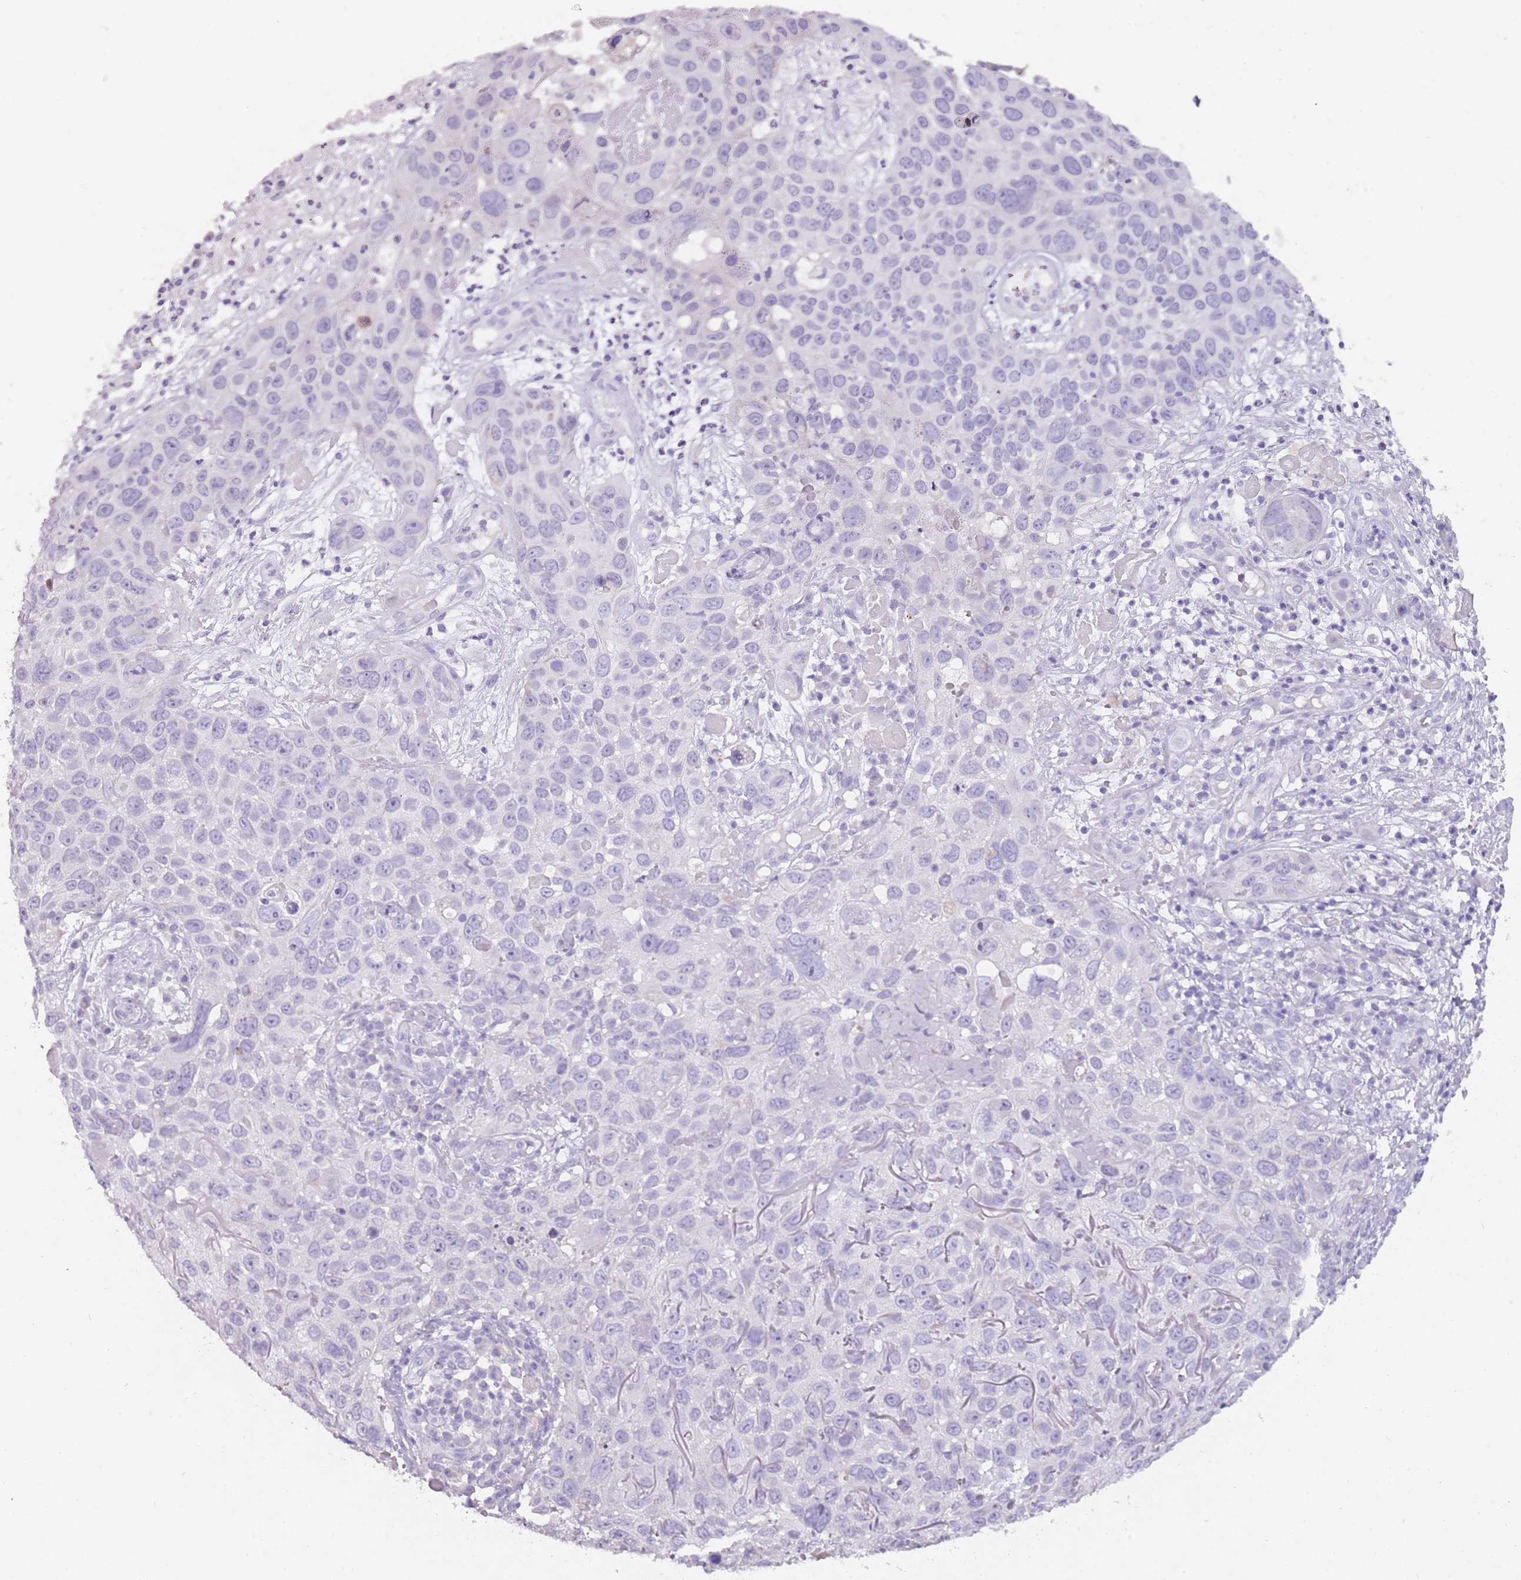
{"staining": {"intensity": "negative", "quantity": "none", "location": "none"}, "tissue": "skin cancer", "cell_type": "Tumor cells", "image_type": "cancer", "snomed": [{"axis": "morphology", "description": "Squamous cell carcinoma in situ, NOS"}, {"axis": "morphology", "description": "Squamous cell carcinoma, NOS"}, {"axis": "topography", "description": "Skin"}], "caption": "There is no significant staining in tumor cells of squamous cell carcinoma in situ (skin). (Immunohistochemistry (ihc), brightfield microscopy, high magnification).", "gene": "DDX4", "patient": {"sex": "male", "age": 93}}